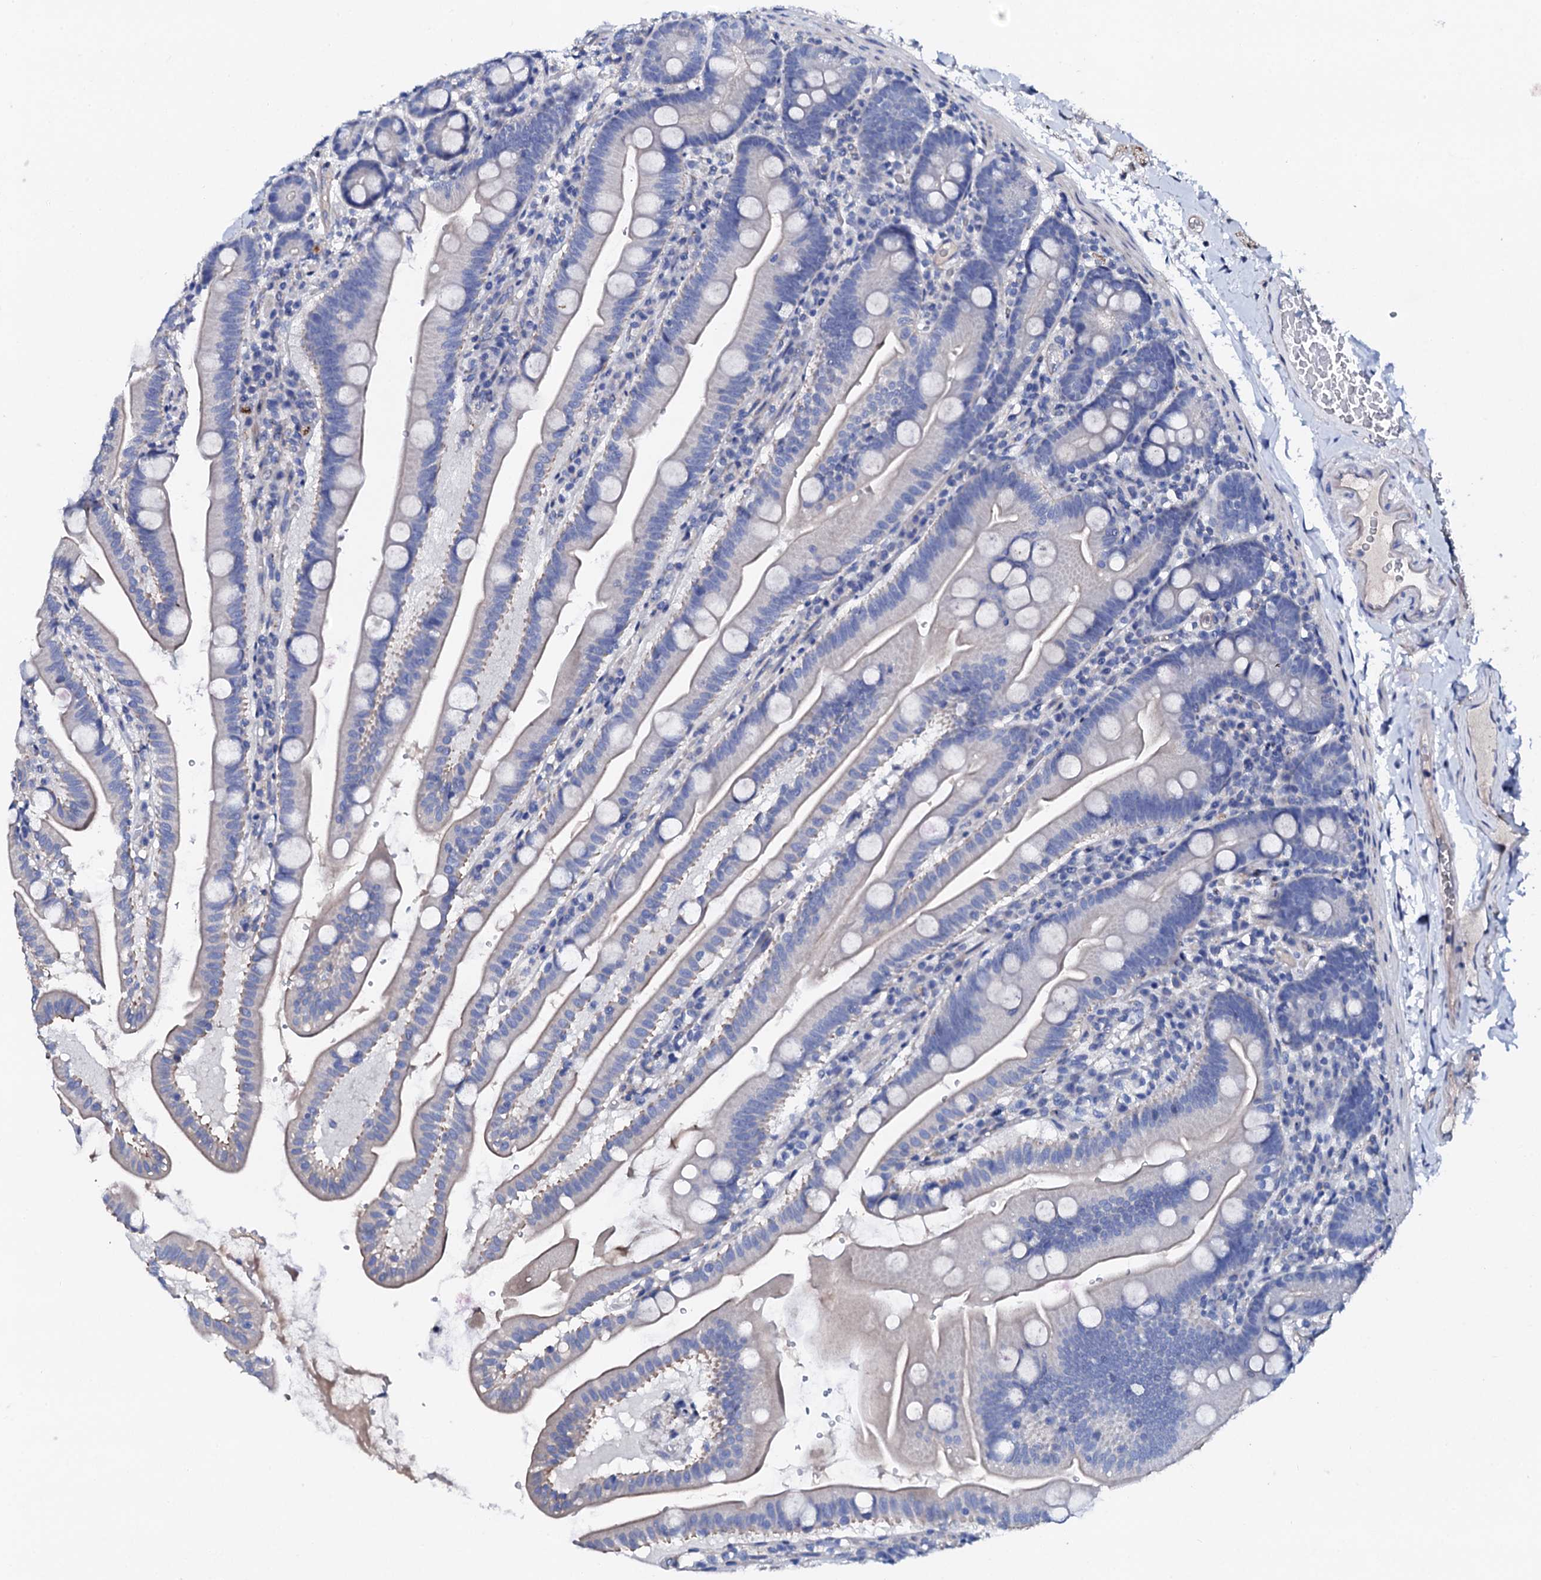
{"staining": {"intensity": "negative", "quantity": "none", "location": "none"}, "tissue": "small intestine", "cell_type": "Glandular cells", "image_type": "normal", "snomed": [{"axis": "morphology", "description": "Normal tissue, NOS"}, {"axis": "topography", "description": "Small intestine"}], "caption": "Histopathology image shows no significant protein staining in glandular cells of unremarkable small intestine. (Stains: DAB immunohistochemistry with hematoxylin counter stain, Microscopy: brightfield microscopy at high magnification).", "gene": "KLHL32", "patient": {"sex": "female", "age": 68}}